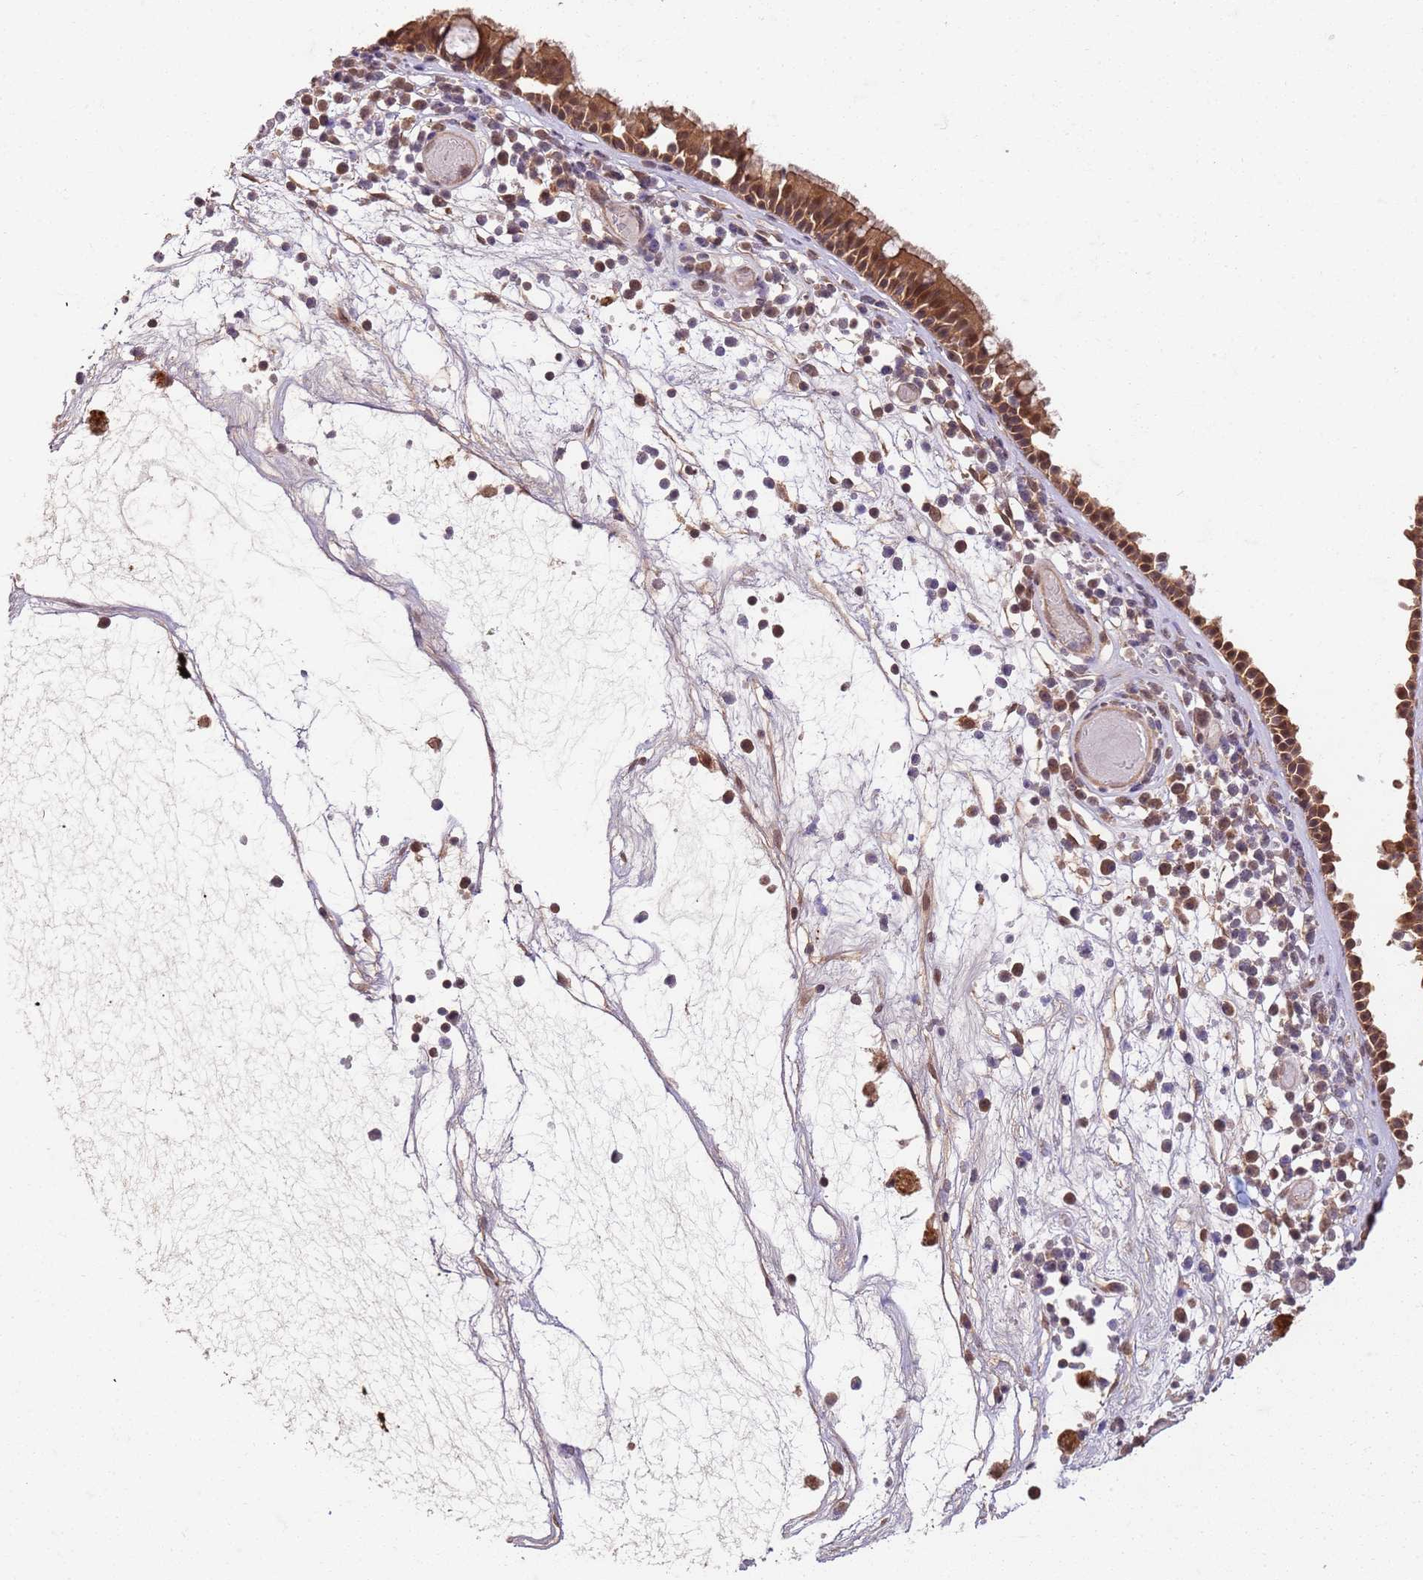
{"staining": {"intensity": "moderate", "quantity": ">75%", "location": "cytoplasmic/membranous,nuclear"}, "tissue": "nasopharynx", "cell_type": "Respiratory epithelial cells", "image_type": "normal", "snomed": [{"axis": "morphology", "description": "Normal tissue, NOS"}, {"axis": "morphology", "description": "Inflammation, NOS"}, {"axis": "topography", "description": "Nasopharynx"}], "caption": "A histopathology image of human nasopharynx stained for a protein exhibits moderate cytoplasmic/membranous,nuclear brown staining in respiratory epithelial cells.", "gene": "UBE3A", "patient": {"sex": "male", "age": 70}}